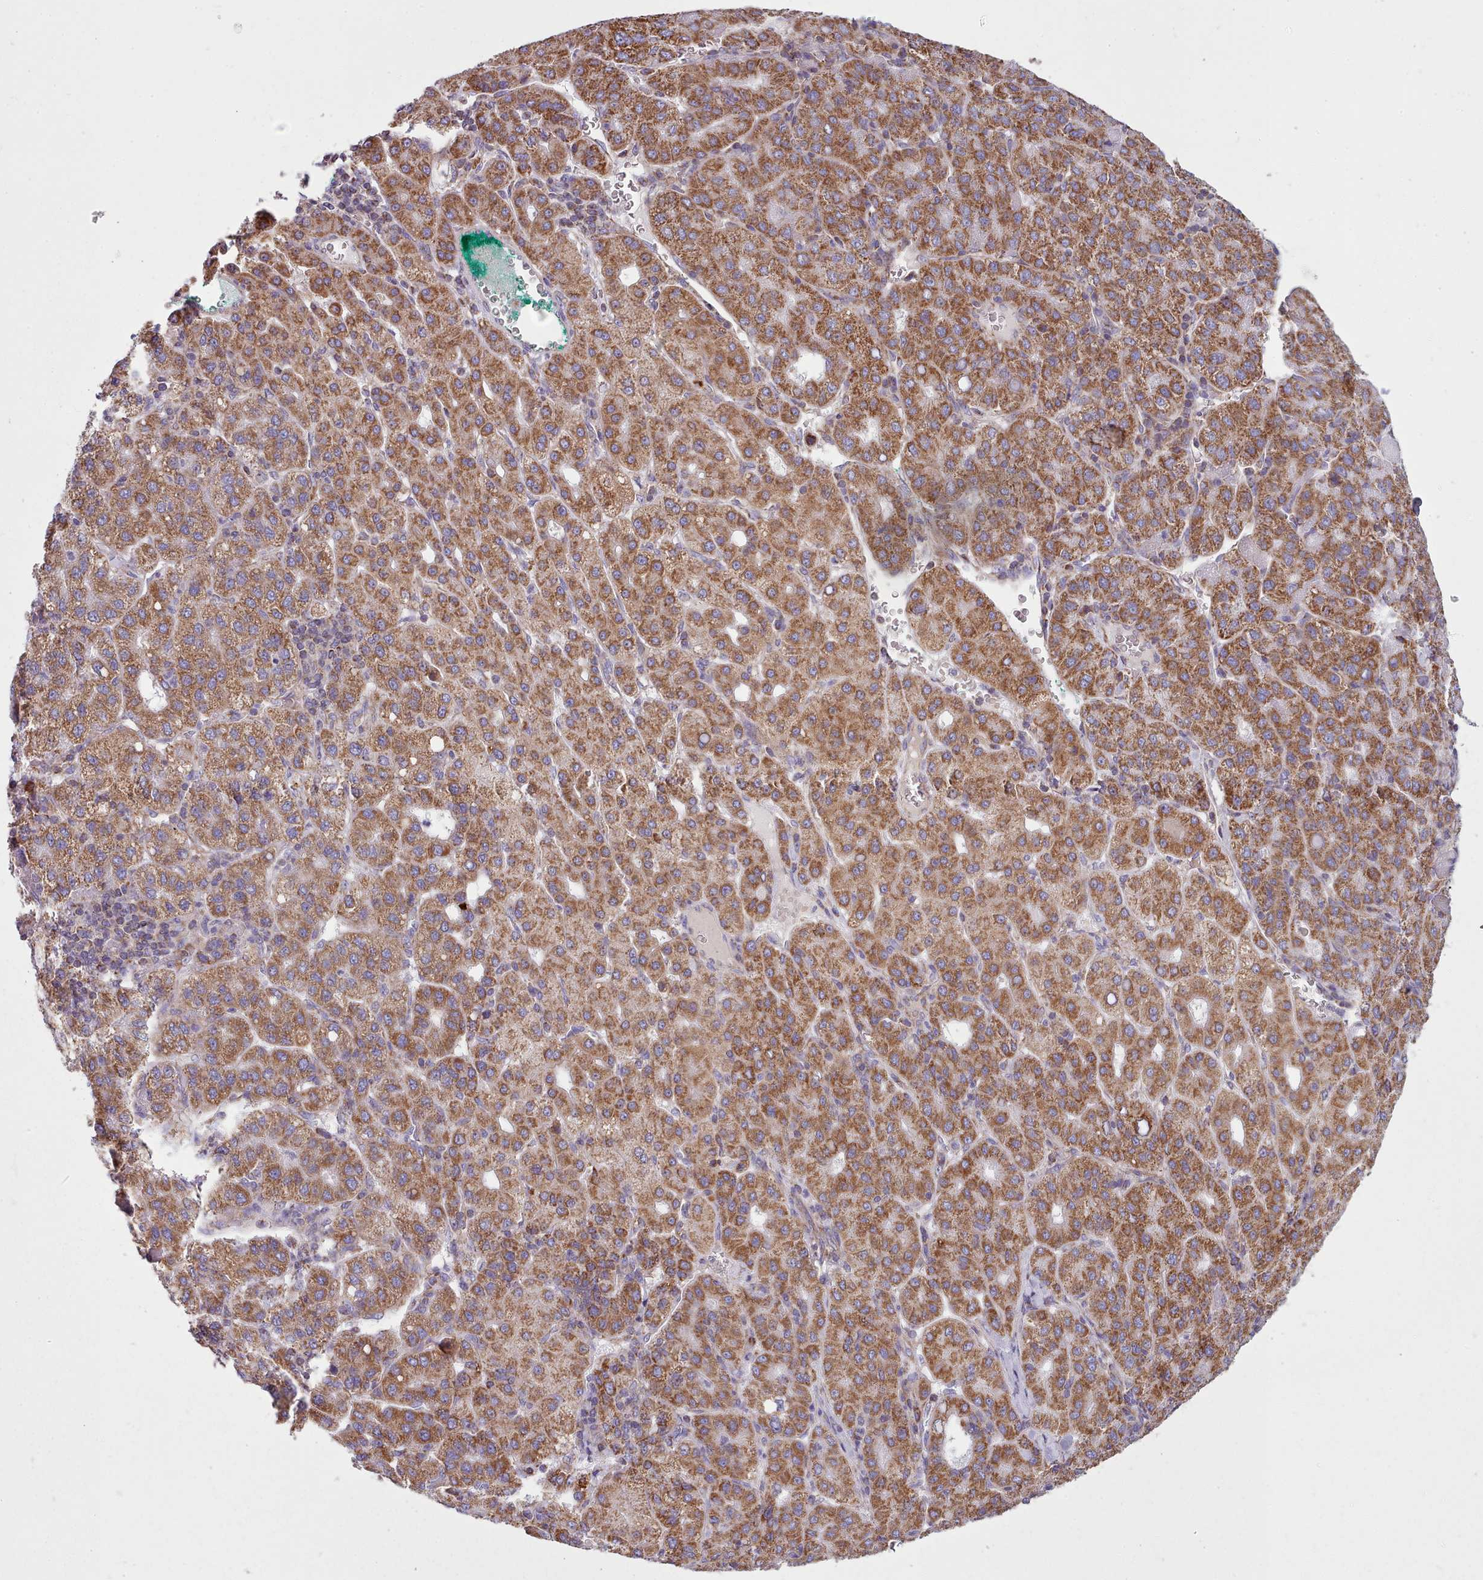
{"staining": {"intensity": "strong", "quantity": ">75%", "location": "cytoplasmic/membranous"}, "tissue": "liver cancer", "cell_type": "Tumor cells", "image_type": "cancer", "snomed": [{"axis": "morphology", "description": "Carcinoma, Hepatocellular, NOS"}, {"axis": "topography", "description": "Liver"}], "caption": "This is a histology image of immunohistochemistry staining of liver cancer (hepatocellular carcinoma), which shows strong positivity in the cytoplasmic/membranous of tumor cells.", "gene": "SRP54", "patient": {"sex": "male", "age": 65}}